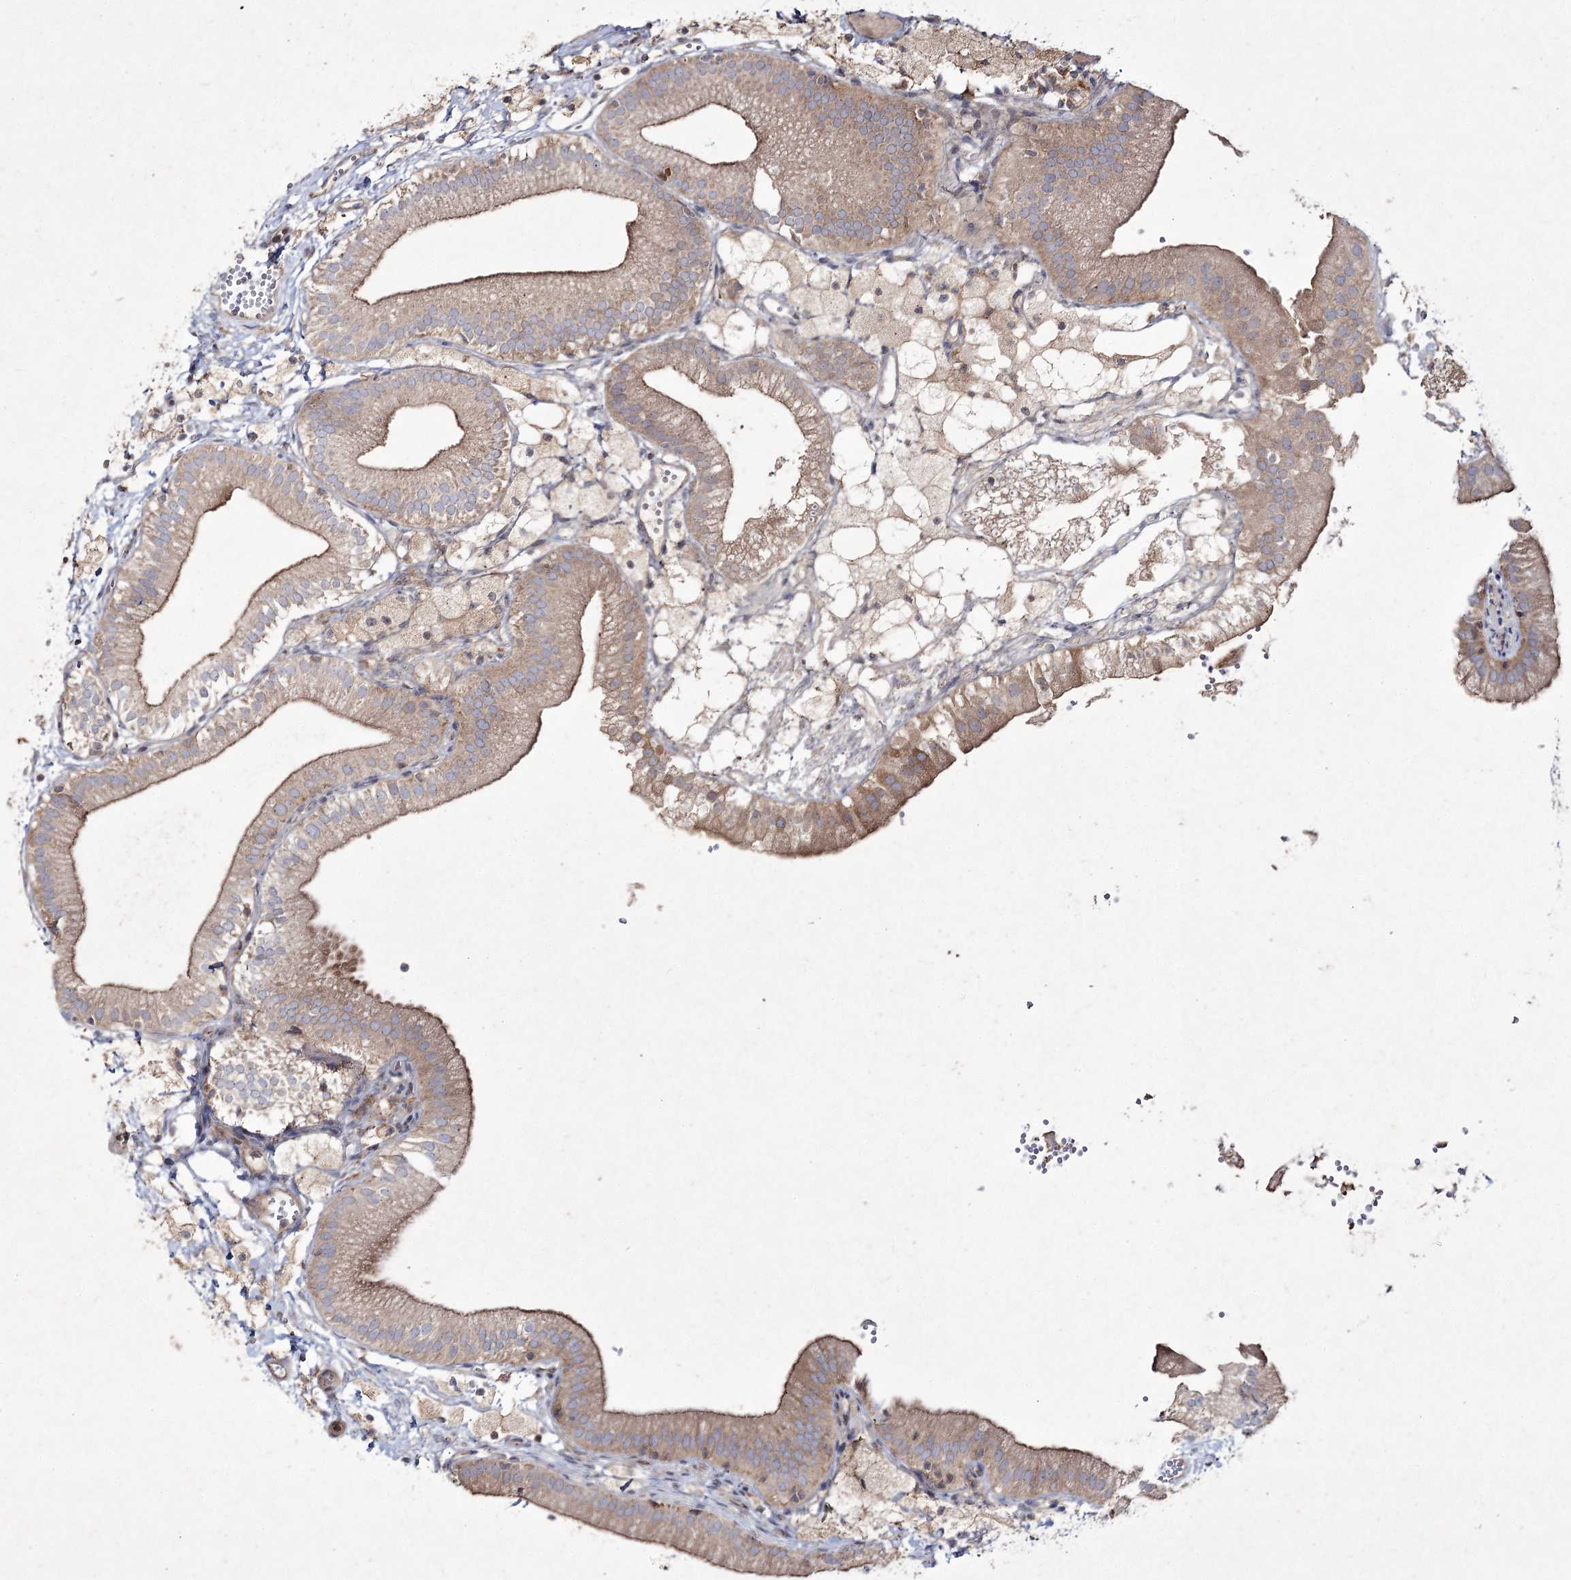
{"staining": {"intensity": "moderate", "quantity": ">75%", "location": "cytoplasmic/membranous"}, "tissue": "gallbladder", "cell_type": "Glandular cells", "image_type": "normal", "snomed": [{"axis": "morphology", "description": "Normal tissue, NOS"}, {"axis": "topography", "description": "Gallbladder"}], "caption": "IHC staining of unremarkable gallbladder, which reveals medium levels of moderate cytoplasmic/membranous expression in about >75% of glandular cells indicating moderate cytoplasmic/membranous protein staining. The staining was performed using DAB (3,3'-diaminobenzidine) (brown) for protein detection and nuclei were counterstained in hematoxylin (blue).", "gene": "SH3TC1", "patient": {"sex": "male", "age": 55}}